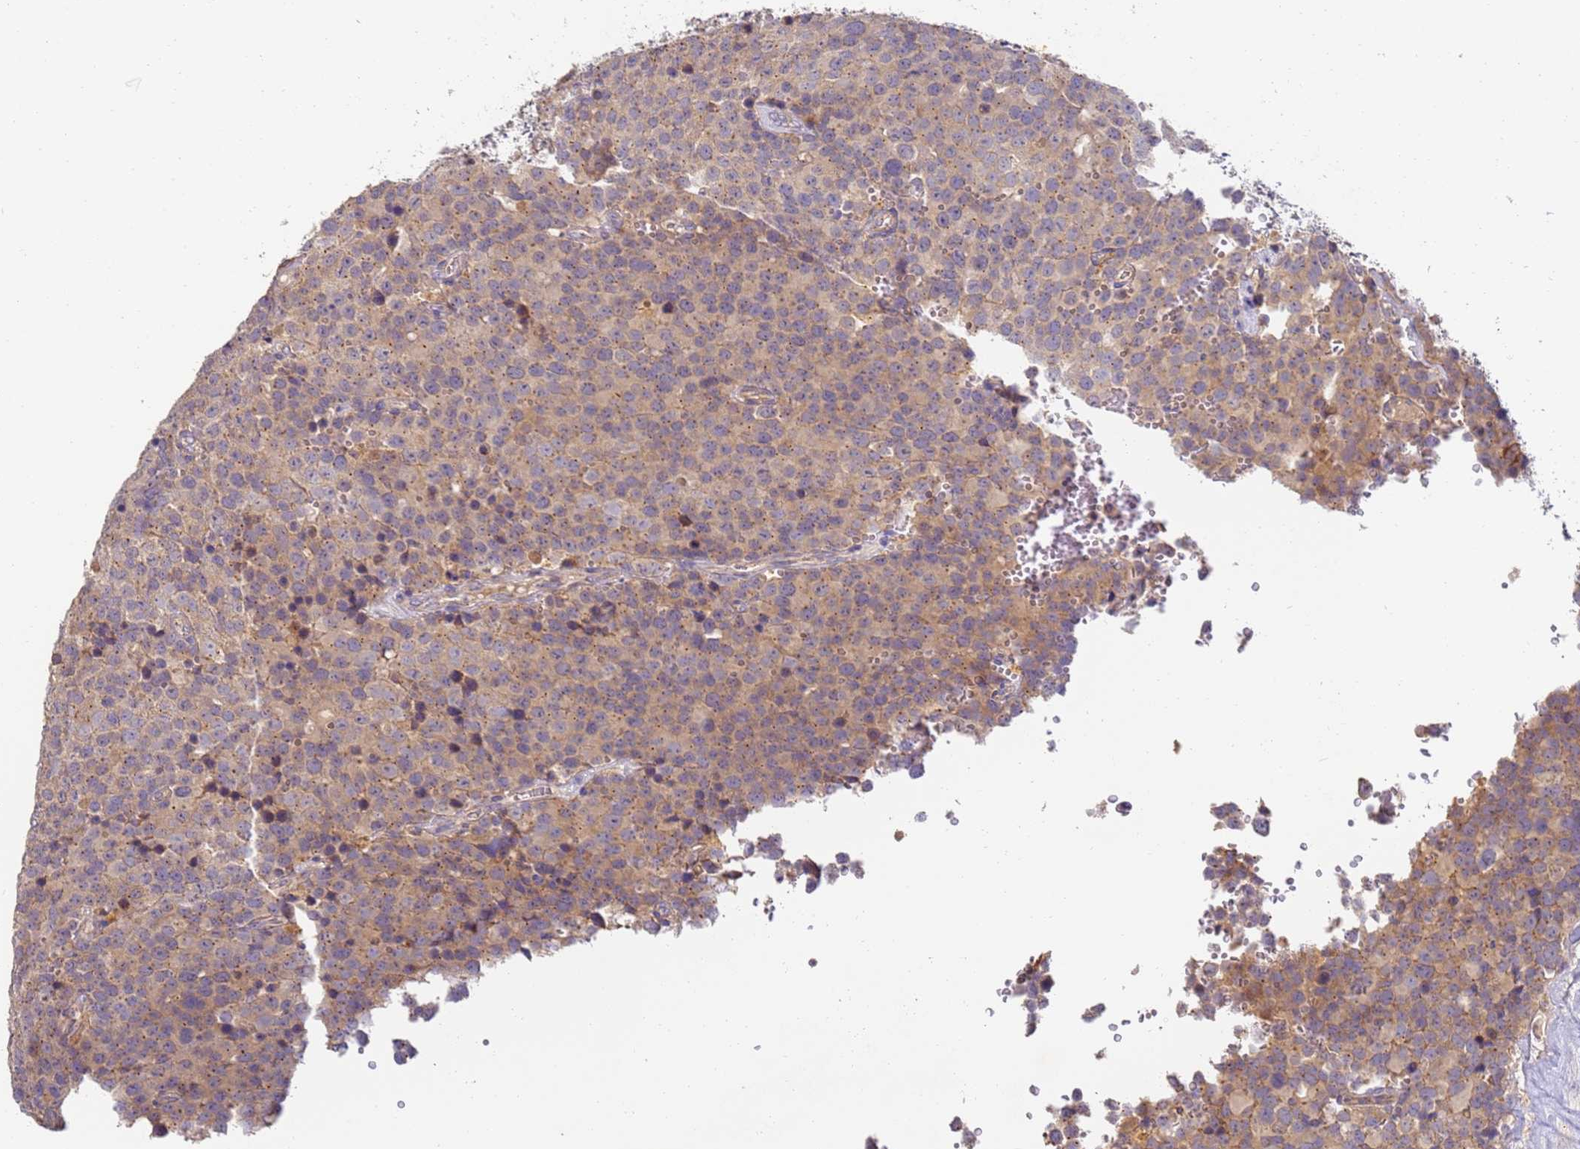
{"staining": {"intensity": "weak", "quantity": ">75%", "location": "cytoplasmic/membranous"}, "tissue": "testis cancer", "cell_type": "Tumor cells", "image_type": "cancer", "snomed": [{"axis": "morphology", "description": "Seminoma, NOS"}, {"axis": "topography", "description": "Testis"}], "caption": "This is an image of IHC staining of seminoma (testis), which shows weak expression in the cytoplasmic/membranous of tumor cells.", "gene": "TIGAR", "patient": {"sex": "male", "age": 71}}